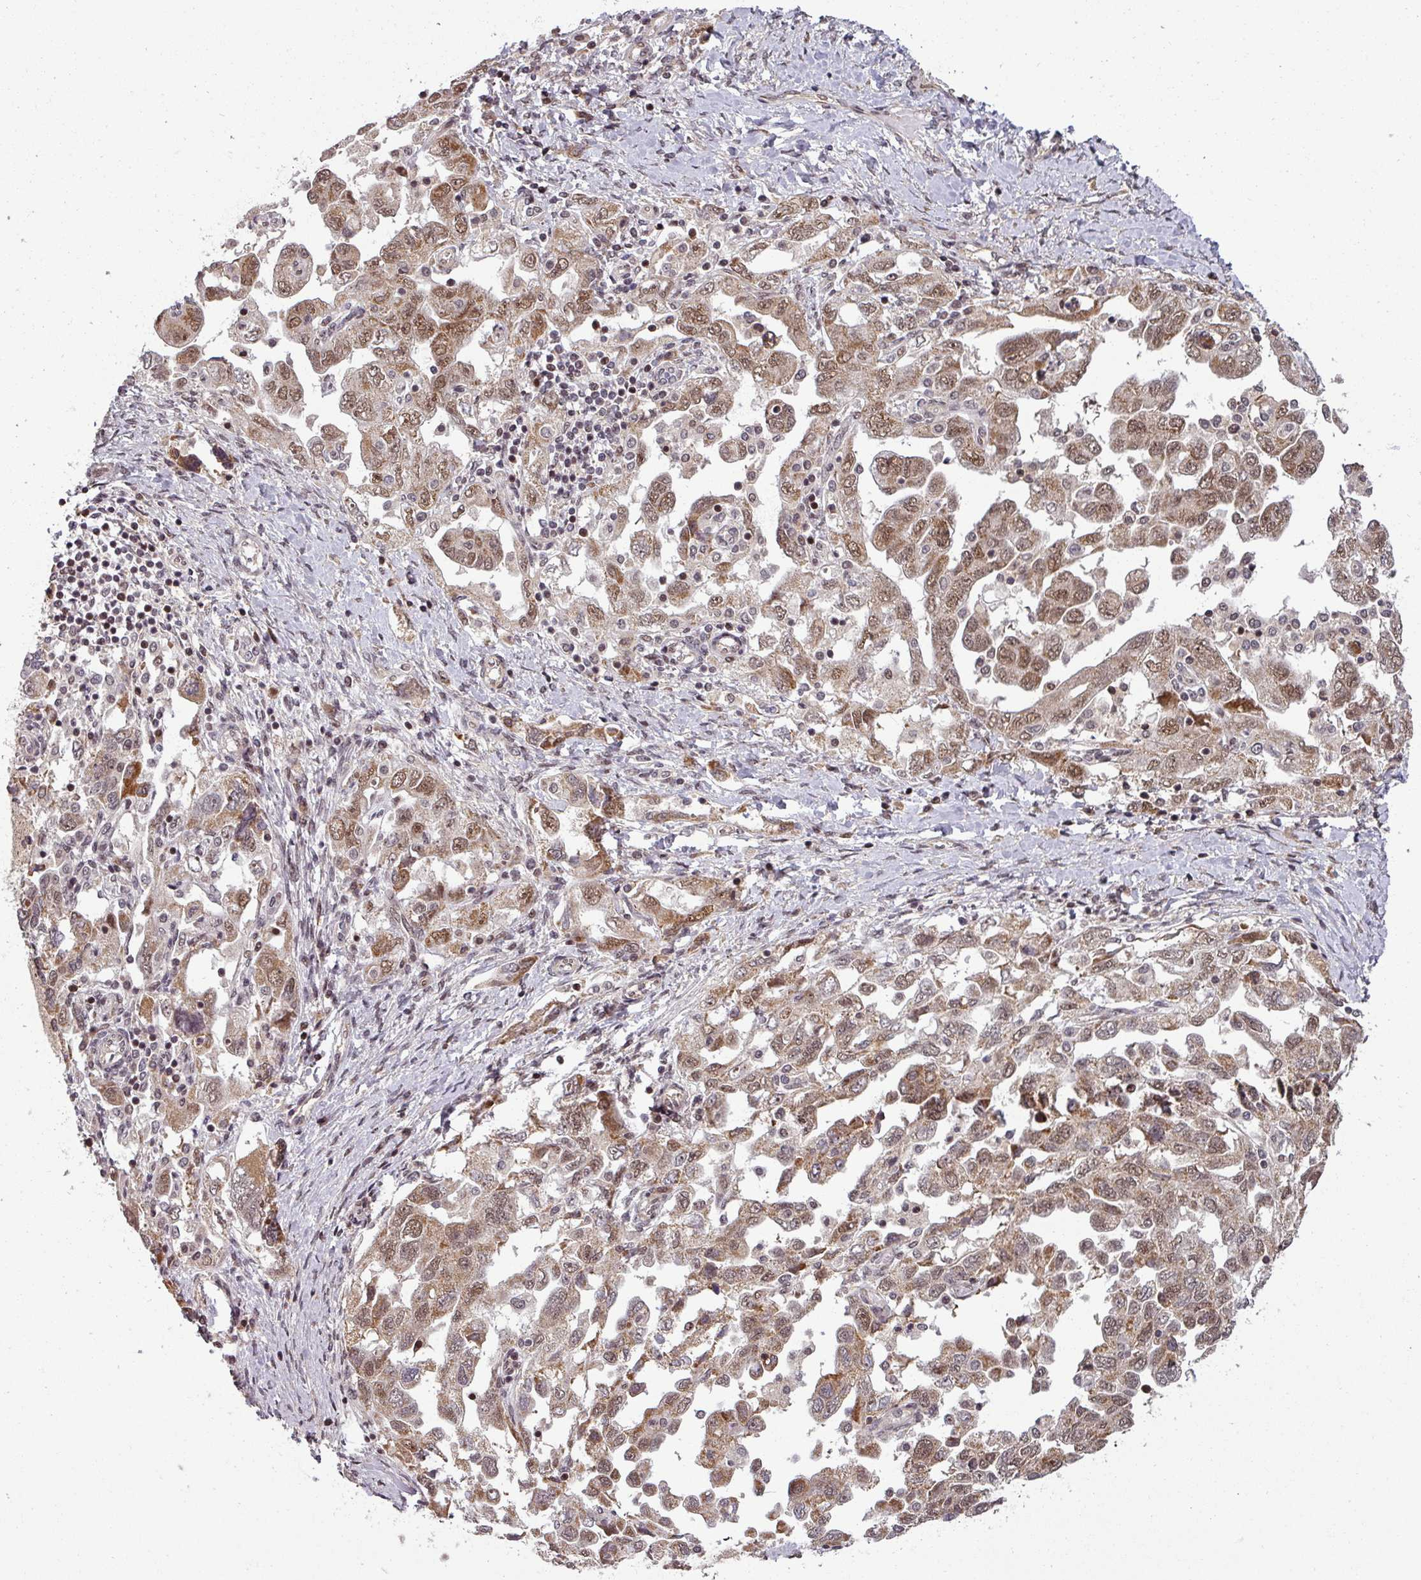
{"staining": {"intensity": "moderate", "quantity": ">75%", "location": "nuclear"}, "tissue": "ovarian cancer", "cell_type": "Tumor cells", "image_type": "cancer", "snomed": [{"axis": "morphology", "description": "Carcinoma, NOS"}, {"axis": "morphology", "description": "Cystadenocarcinoma, serous, NOS"}, {"axis": "topography", "description": "Ovary"}], "caption": "Ovarian carcinoma stained with a protein marker exhibits moderate staining in tumor cells.", "gene": "SWI5", "patient": {"sex": "female", "age": 69}}